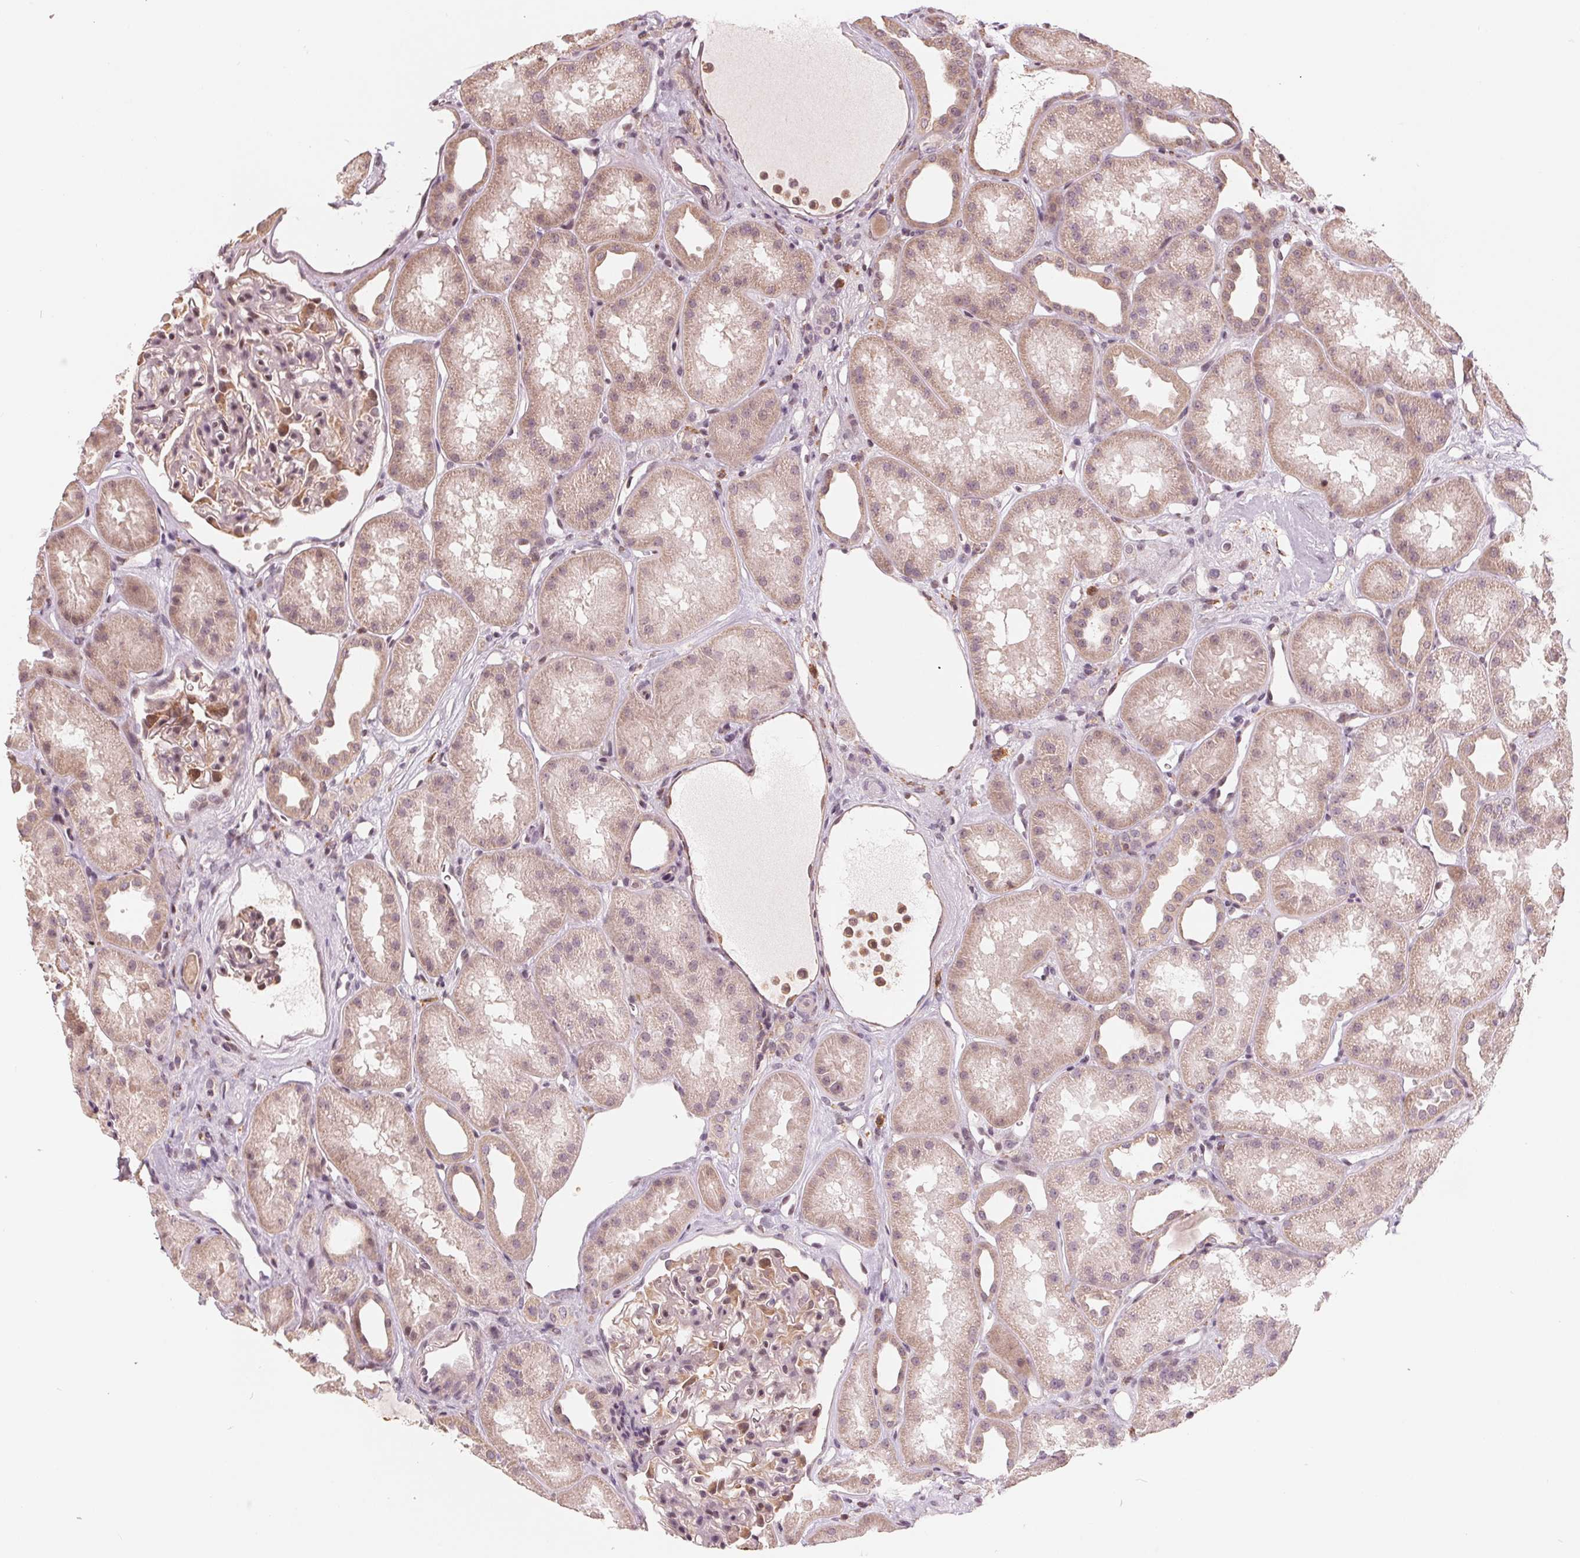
{"staining": {"intensity": "weak", "quantity": "25%-75%", "location": "cytoplasmic/membranous,nuclear"}, "tissue": "kidney", "cell_type": "Cells in glomeruli", "image_type": "normal", "snomed": [{"axis": "morphology", "description": "Normal tissue, NOS"}, {"axis": "topography", "description": "Kidney"}], "caption": "Immunohistochemical staining of benign kidney displays low levels of weak cytoplasmic/membranous,nuclear expression in approximately 25%-75% of cells in glomeruli. The staining was performed using DAB (3,3'-diaminobenzidine) to visualize the protein expression in brown, while the nuclei were stained in blue with hematoxylin (Magnification: 20x).", "gene": "IL9R", "patient": {"sex": "male", "age": 61}}